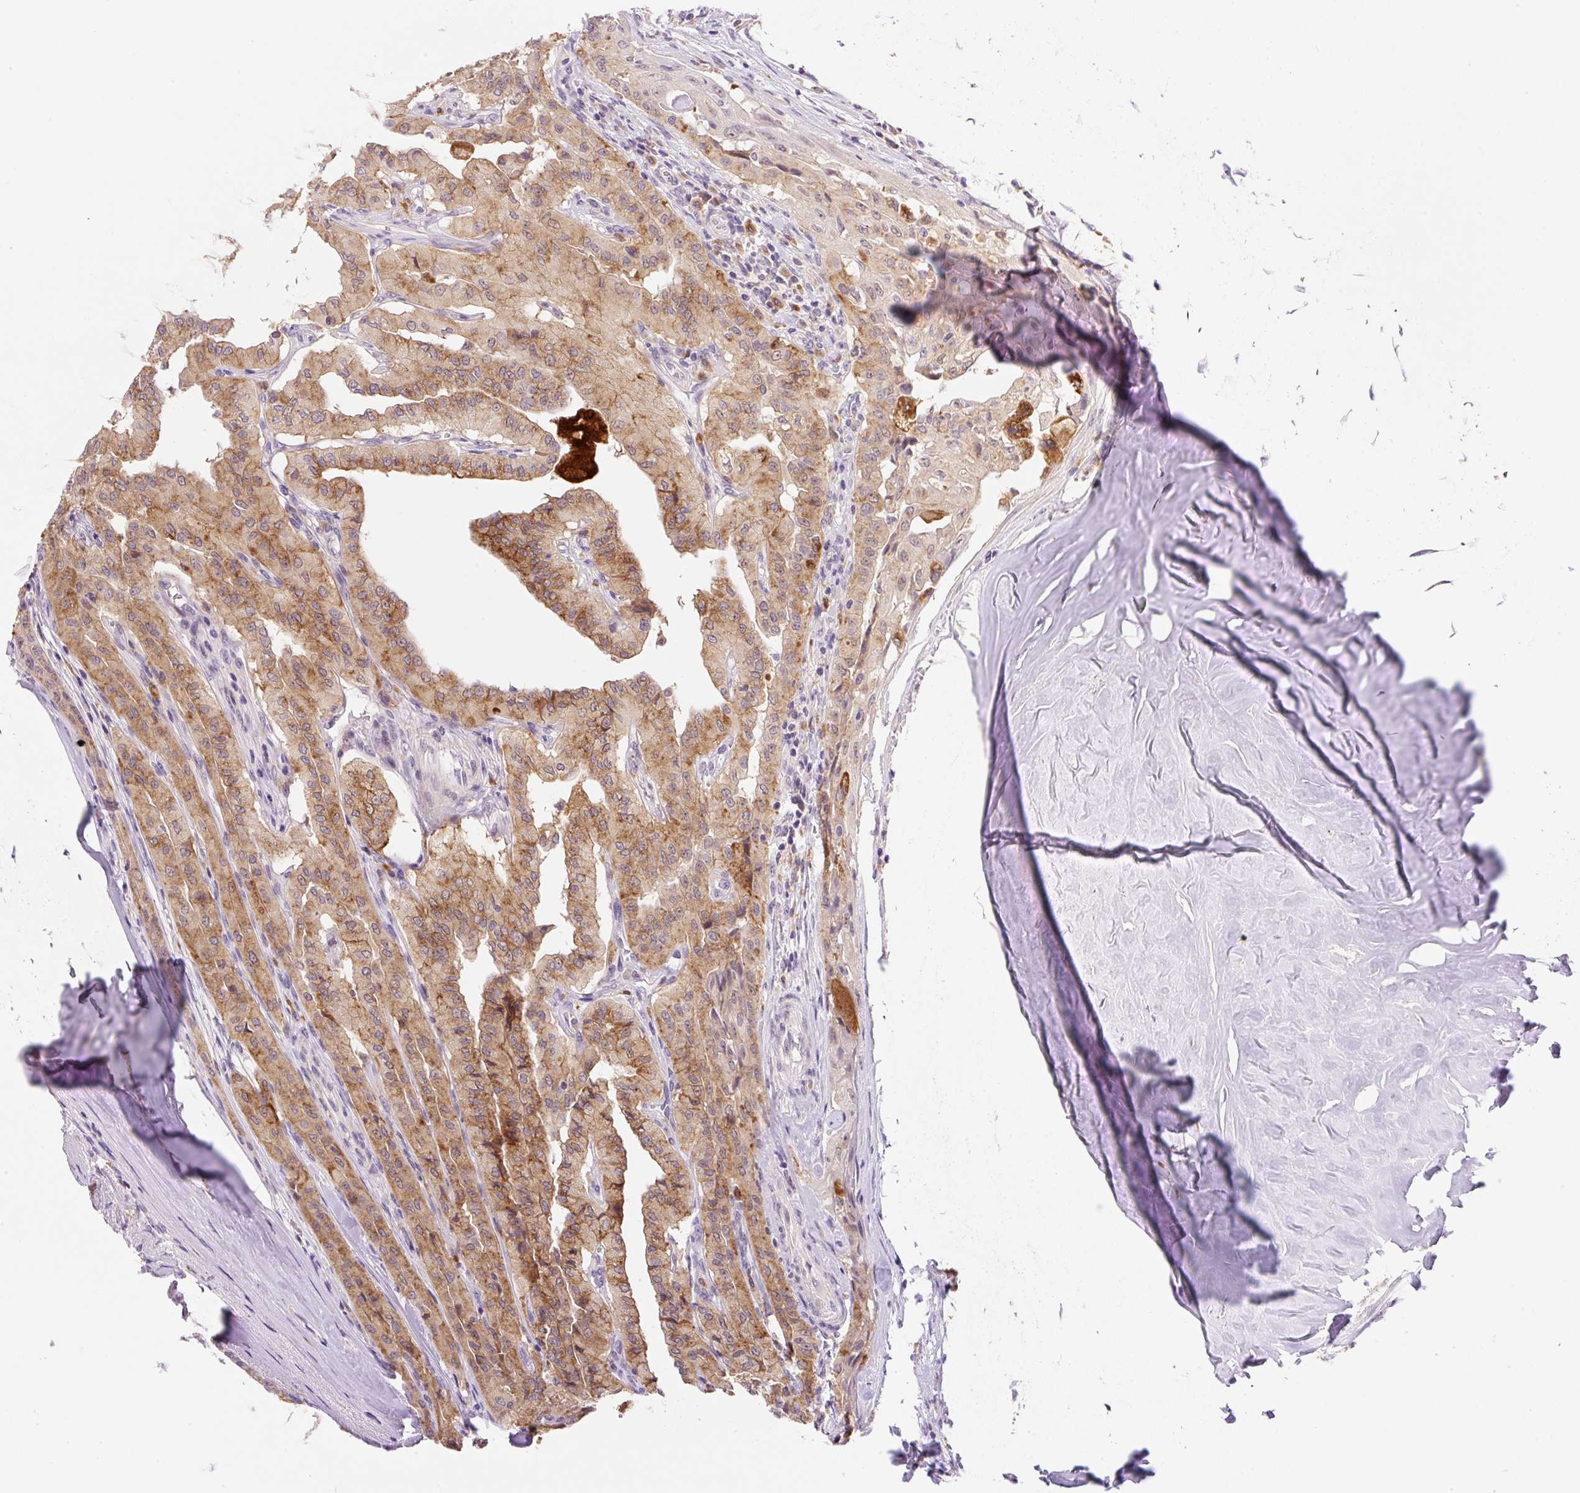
{"staining": {"intensity": "moderate", "quantity": ">75%", "location": "cytoplasmic/membranous,nuclear"}, "tissue": "thyroid cancer", "cell_type": "Tumor cells", "image_type": "cancer", "snomed": [{"axis": "morphology", "description": "Papillary adenocarcinoma, NOS"}, {"axis": "topography", "description": "Thyroid gland"}], "caption": "Tumor cells reveal medium levels of moderate cytoplasmic/membranous and nuclear staining in approximately >75% of cells in human papillary adenocarcinoma (thyroid). (brown staining indicates protein expression, while blue staining denotes nuclei).", "gene": "CEBPZOS", "patient": {"sex": "female", "age": 59}}